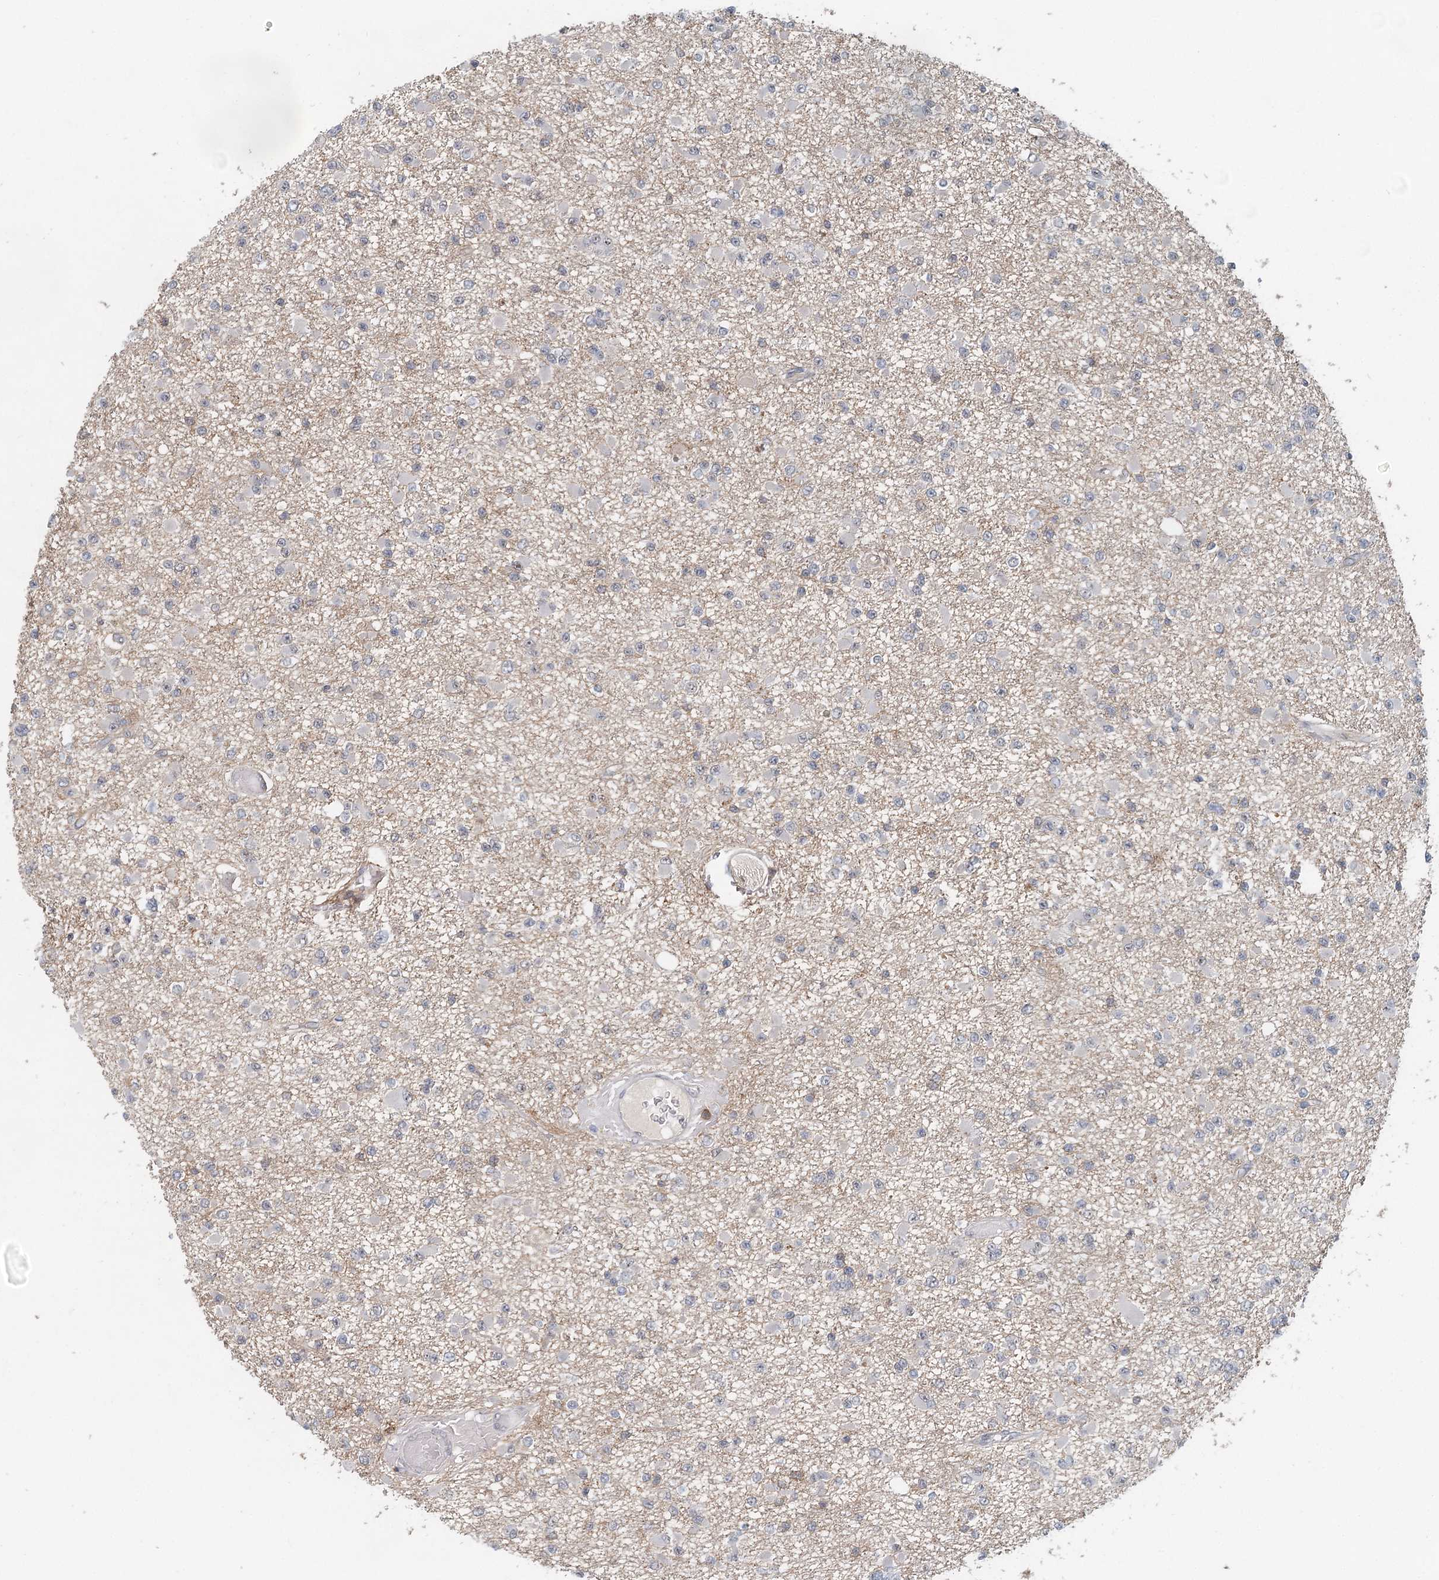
{"staining": {"intensity": "negative", "quantity": "none", "location": "none"}, "tissue": "glioma", "cell_type": "Tumor cells", "image_type": "cancer", "snomed": [{"axis": "morphology", "description": "Glioma, malignant, Low grade"}, {"axis": "topography", "description": "Brain"}], "caption": "Immunohistochemistry of low-grade glioma (malignant) reveals no positivity in tumor cells.", "gene": "CDC42SE2", "patient": {"sex": "female", "age": 22}}